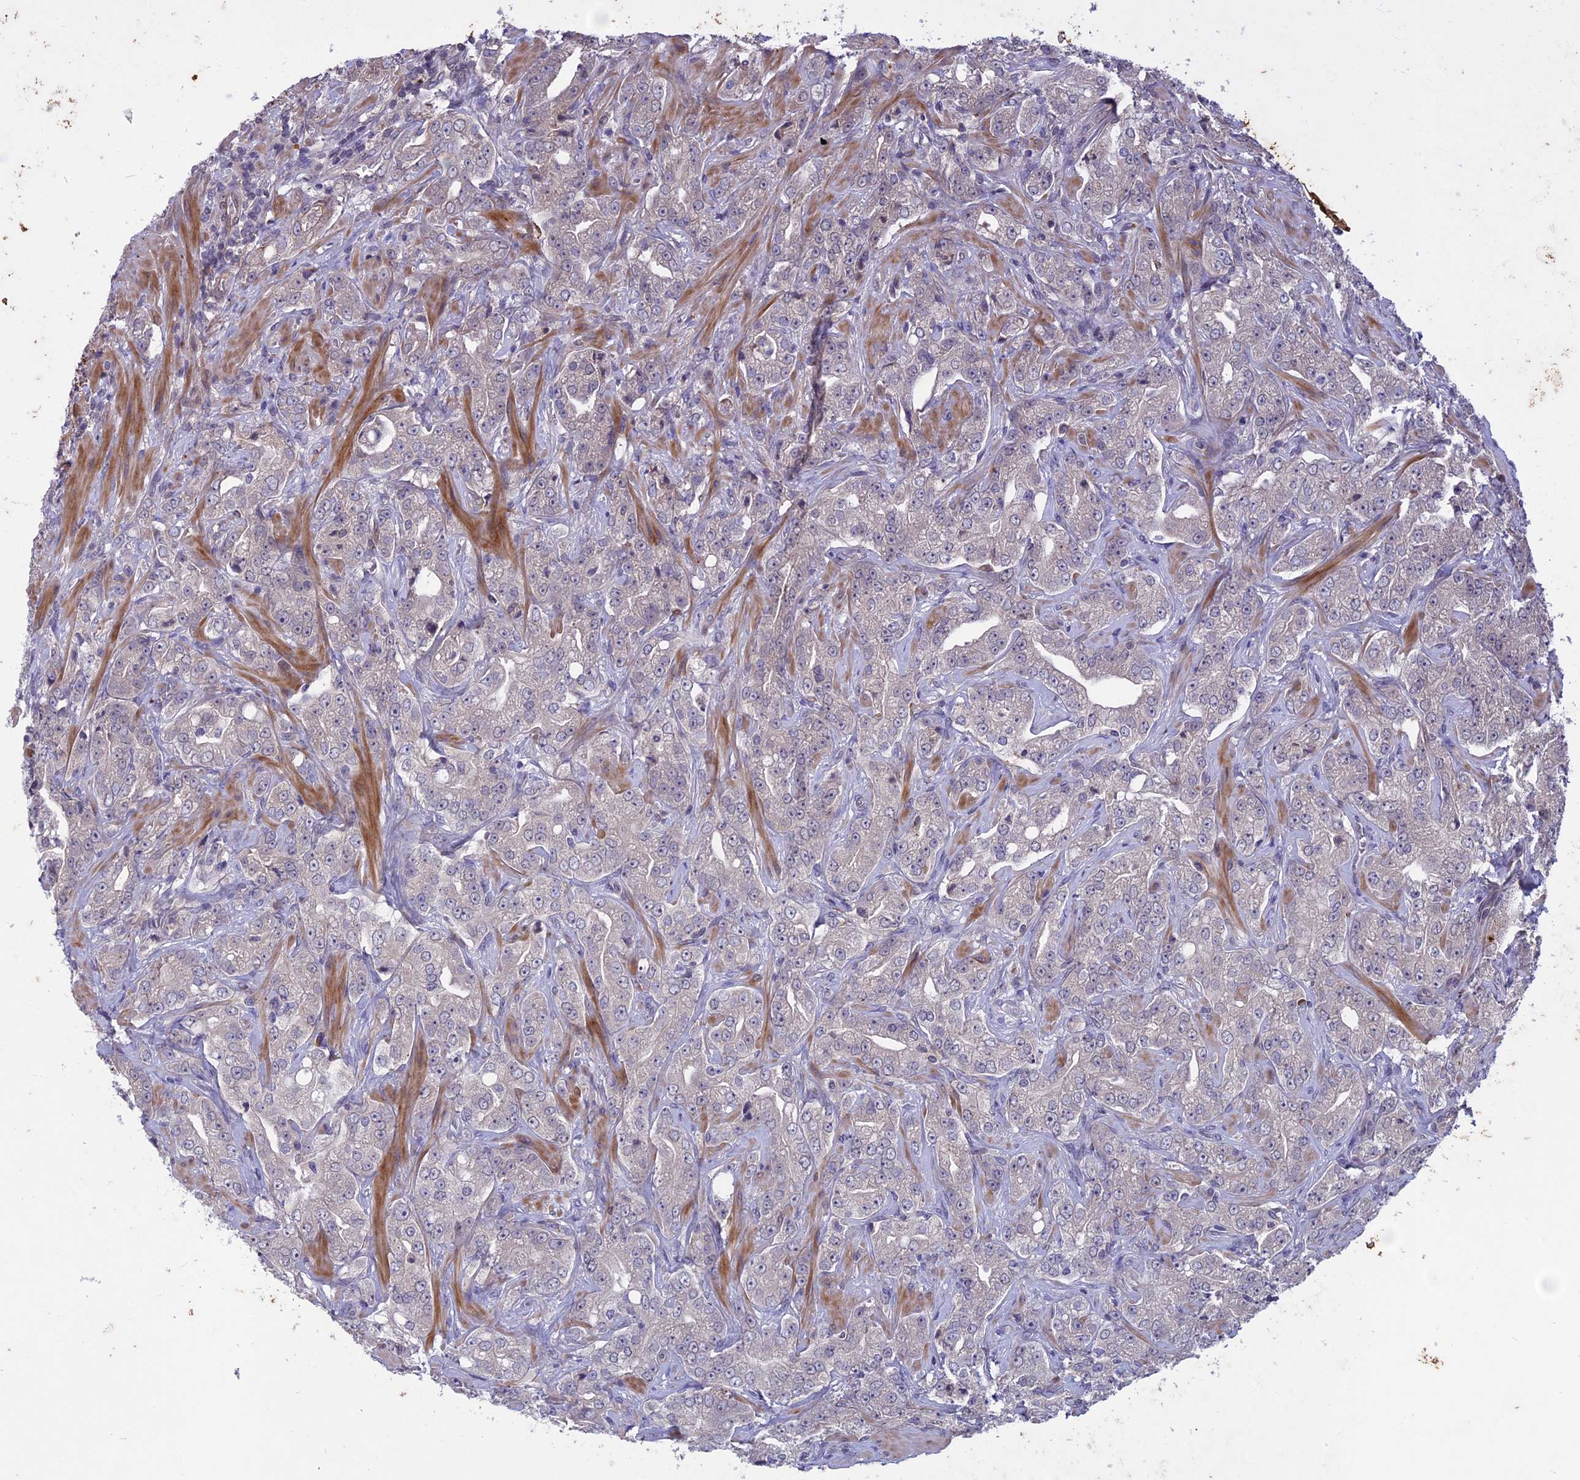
{"staining": {"intensity": "negative", "quantity": "none", "location": "none"}, "tissue": "prostate cancer", "cell_type": "Tumor cells", "image_type": "cancer", "snomed": [{"axis": "morphology", "description": "Adenocarcinoma, Low grade"}, {"axis": "topography", "description": "Prostate"}], "caption": "DAB (3,3'-diaminobenzidine) immunohistochemical staining of human prostate cancer displays no significant expression in tumor cells.", "gene": "ADO", "patient": {"sex": "male", "age": 67}}